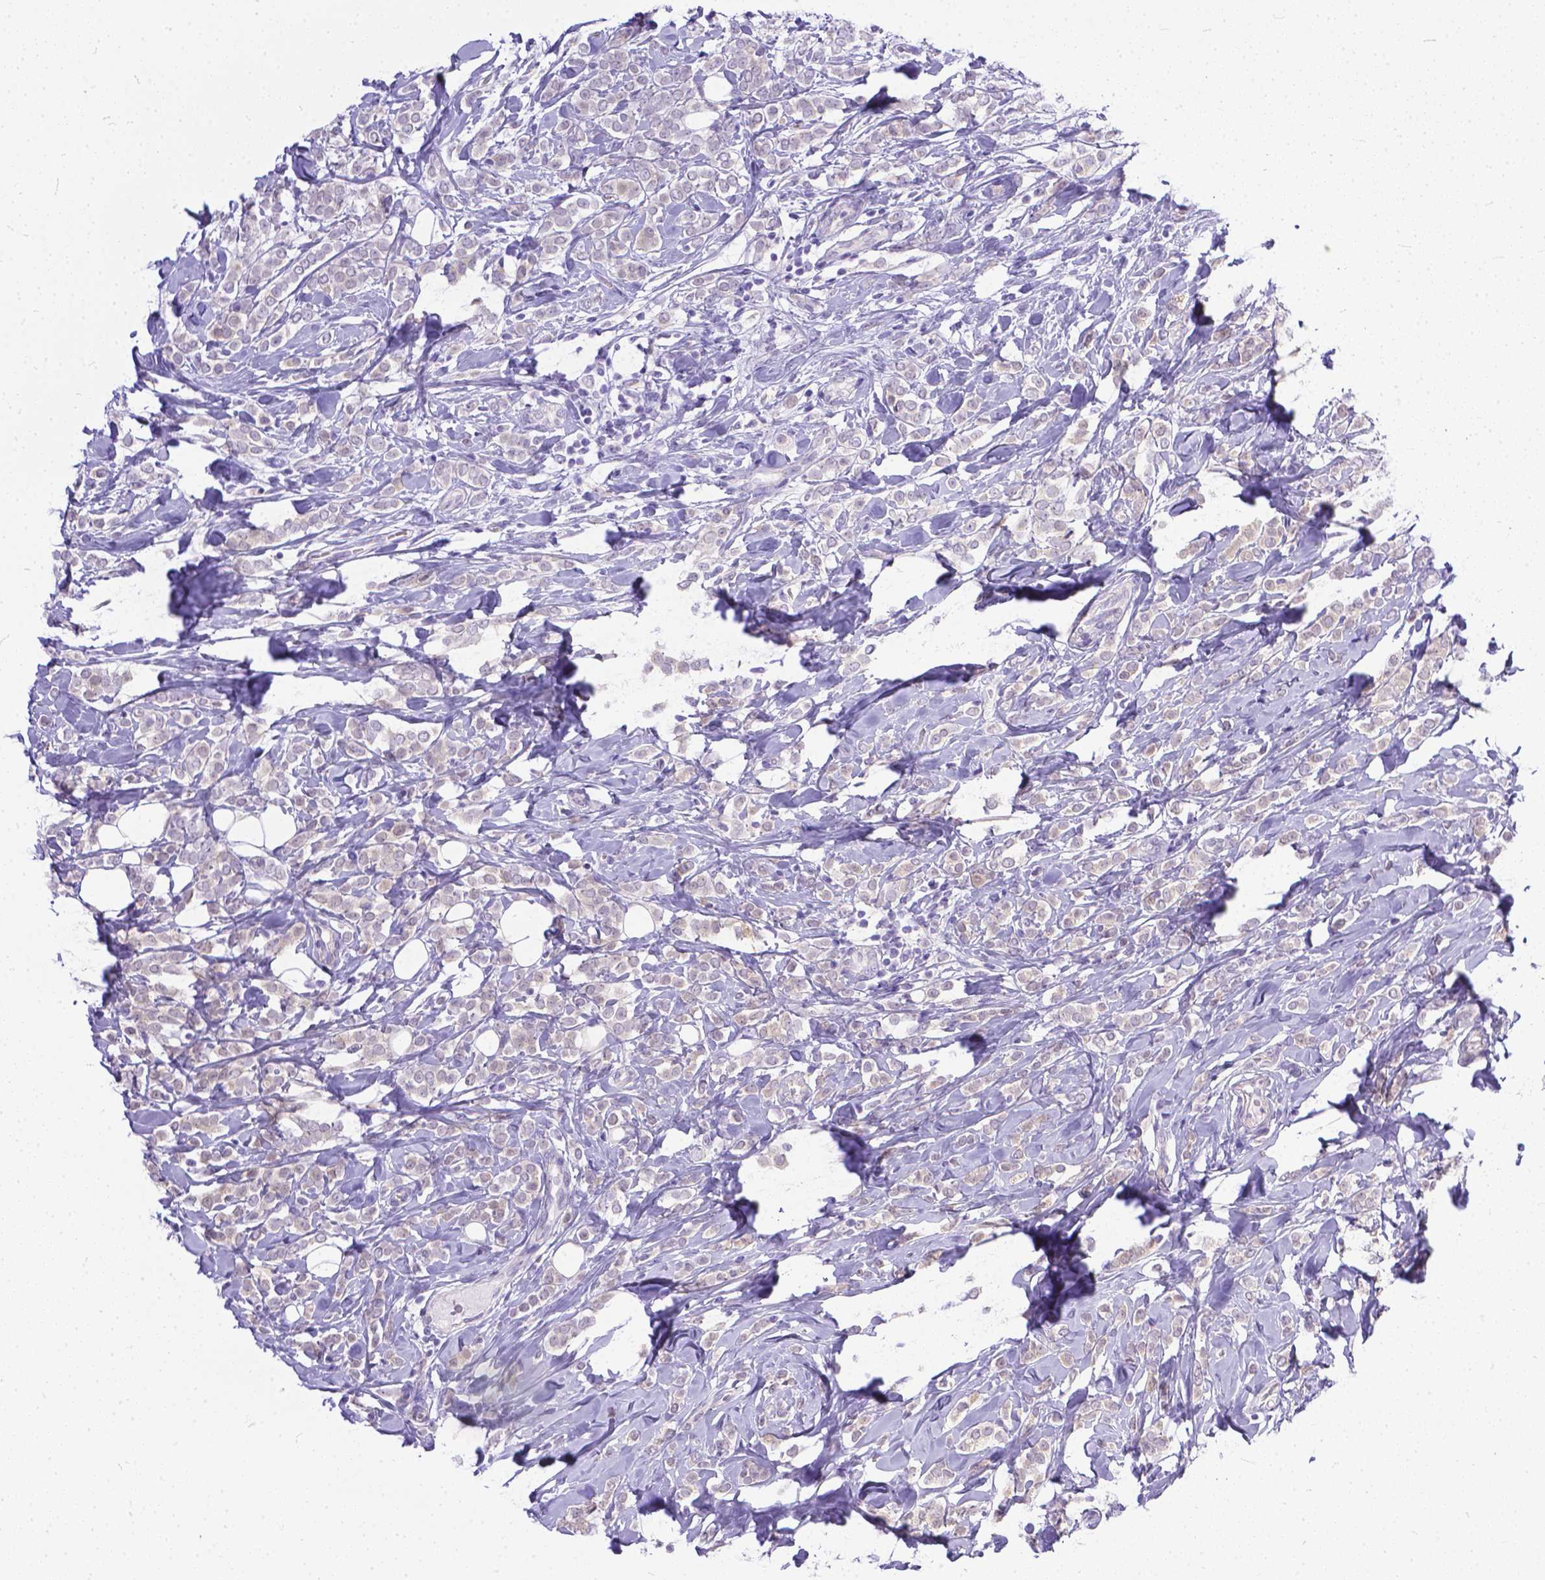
{"staining": {"intensity": "negative", "quantity": "none", "location": "none"}, "tissue": "breast cancer", "cell_type": "Tumor cells", "image_type": "cancer", "snomed": [{"axis": "morphology", "description": "Lobular carcinoma"}, {"axis": "topography", "description": "Breast"}], "caption": "This is a histopathology image of immunohistochemistry (IHC) staining of breast cancer (lobular carcinoma), which shows no staining in tumor cells.", "gene": "TTLL6", "patient": {"sex": "female", "age": 49}}